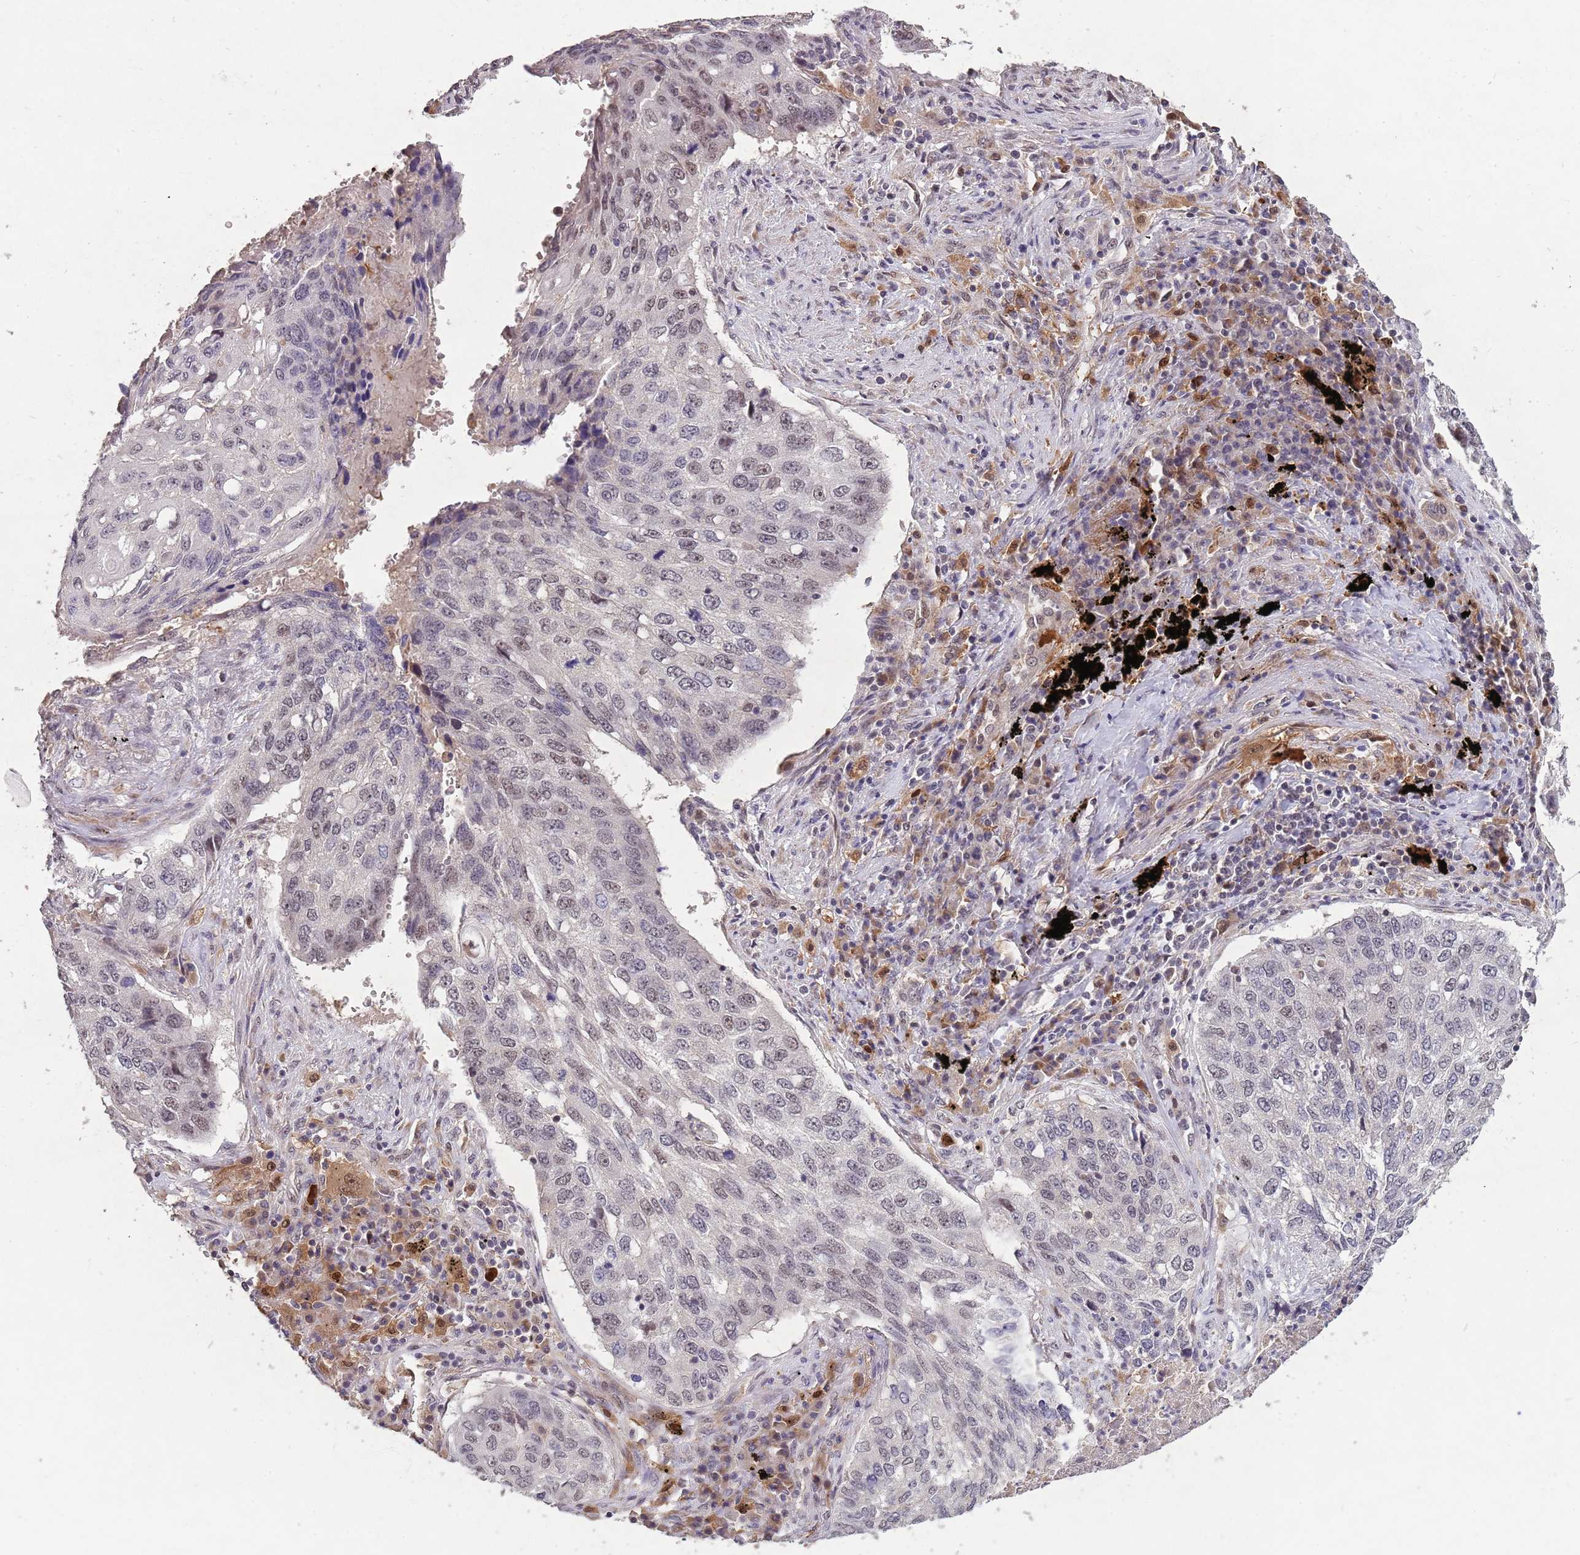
{"staining": {"intensity": "negative", "quantity": "none", "location": "none"}, "tissue": "lung cancer", "cell_type": "Tumor cells", "image_type": "cancer", "snomed": [{"axis": "morphology", "description": "Squamous cell carcinoma, NOS"}, {"axis": "topography", "description": "Lung"}], "caption": "DAB (3,3'-diaminobenzidine) immunohistochemical staining of squamous cell carcinoma (lung) exhibits no significant positivity in tumor cells.", "gene": "ZNF639", "patient": {"sex": "female", "age": 63}}